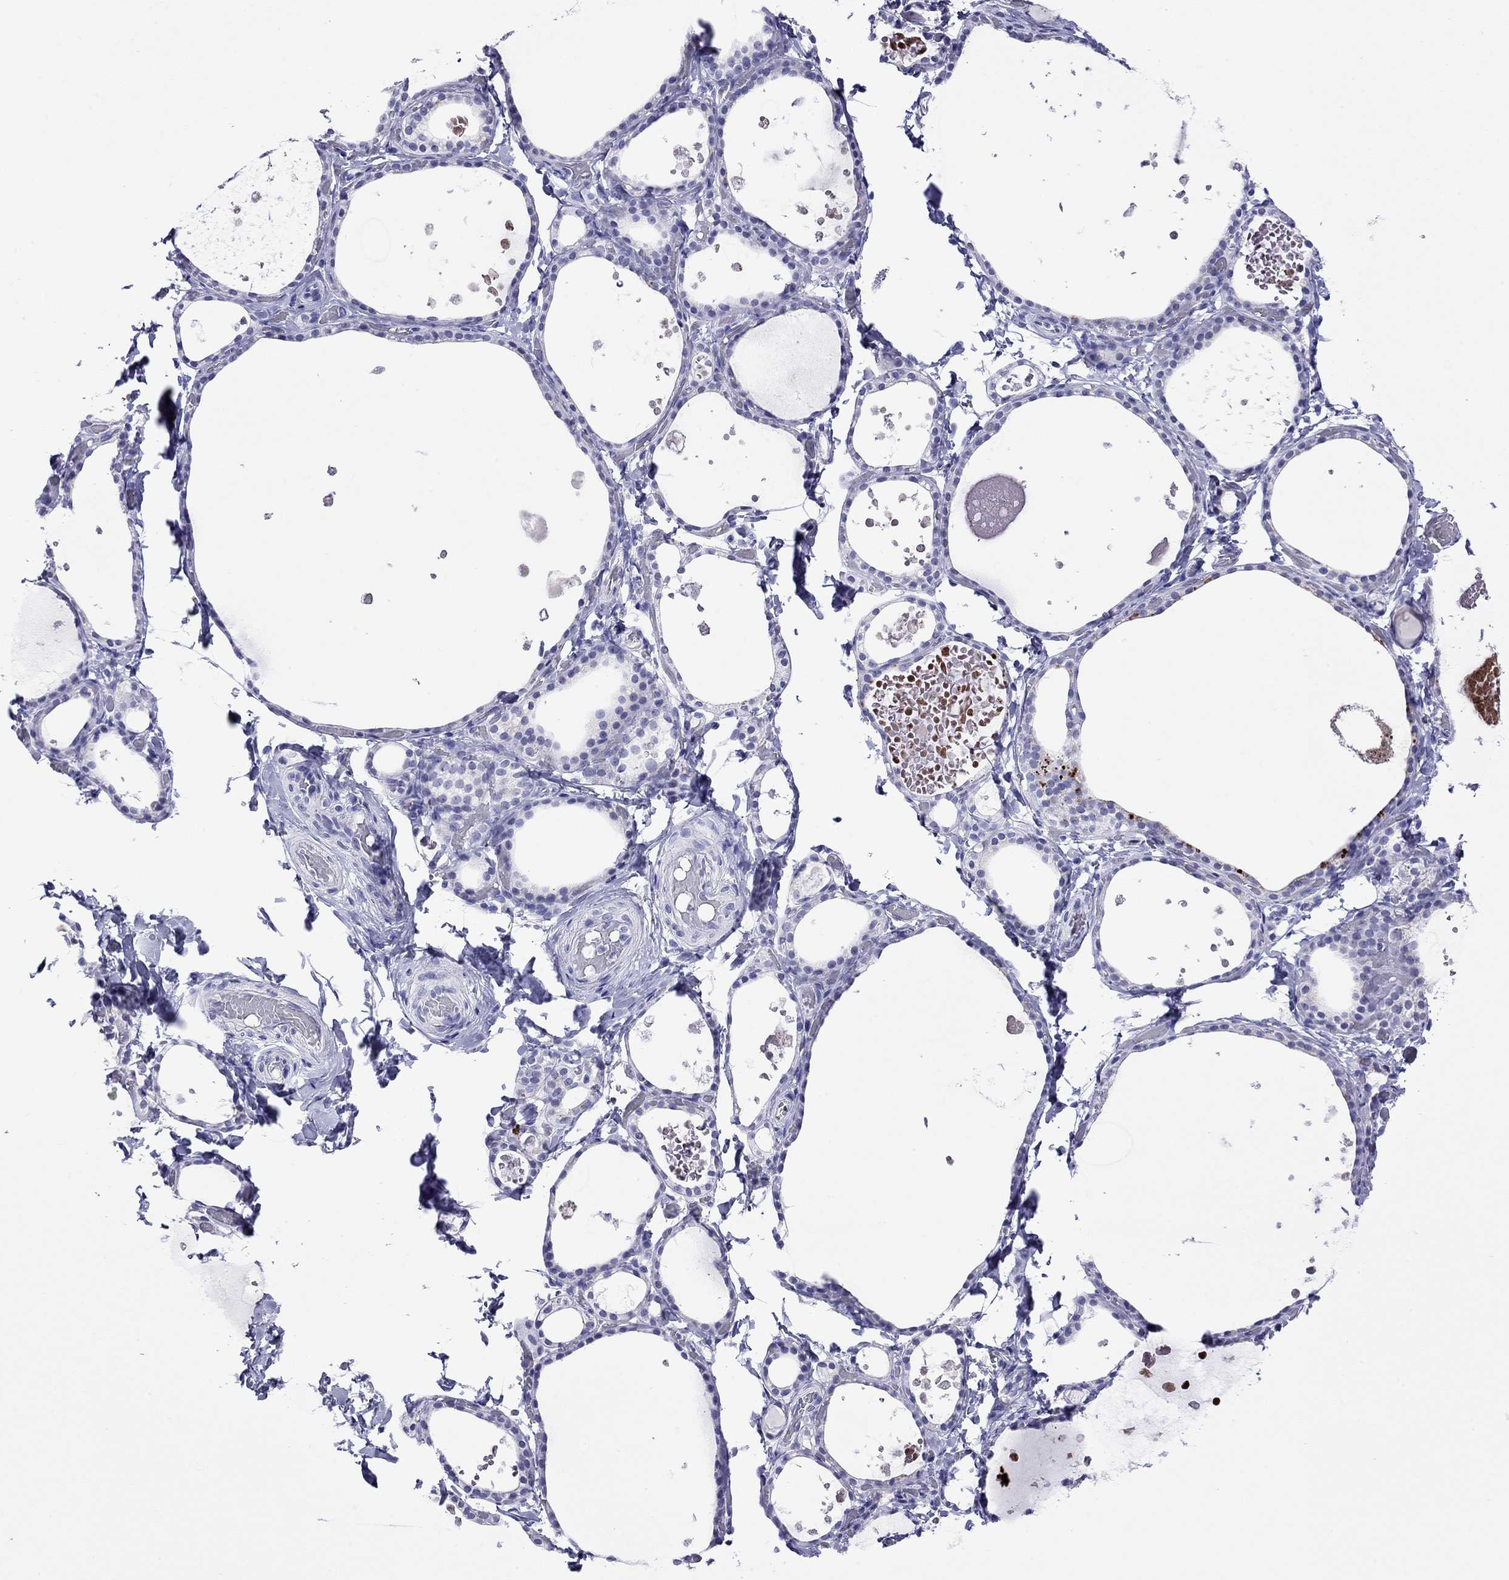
{"staining": {"intensity": "negative", "quantity": "none", "location": "none"}, "tissue": "thyroid gland", "cell_type": "Glandular cells", "image_type": "normal", "snomed": [{"axis": "morphology", "description": "Normal tissue, NOS"}, {"axis": "topography", "description": "Thyroid gland"}], "caption": "Immunohistochemistry of normal human thyroid gland exhibits no positivity in glandular cells. The staining is performed using DAB brown chromogen with nuclei counter-stained in using hematoxylin.", "gene": "SLC30A8", "patient": {"sex": "female", "age": 56}}